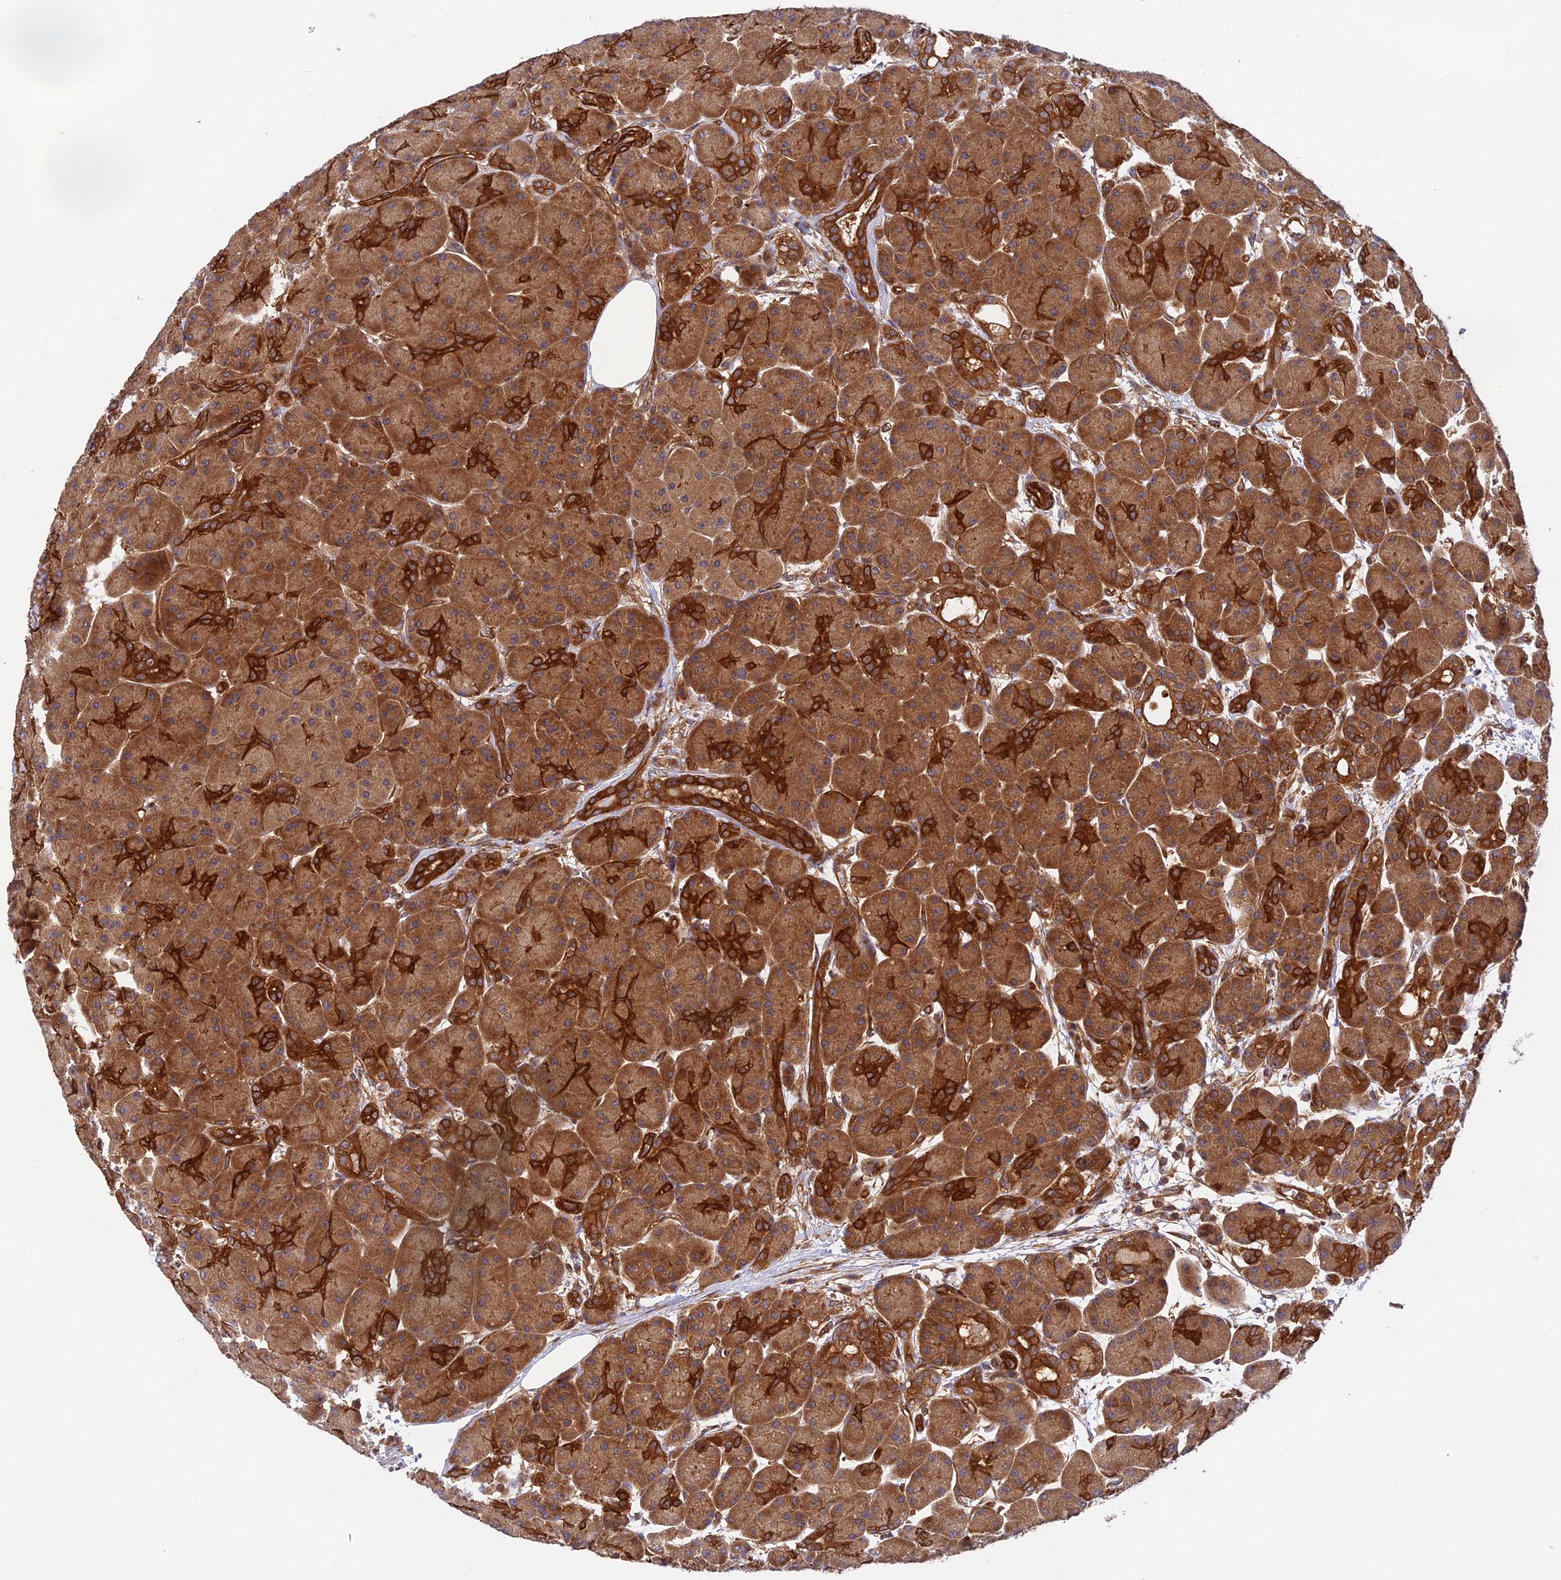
{"staining": {"intensity": "moderate", "quantity": ">75%", "location": "cytoplasmic/membranous"}, "tissue": "pancreas", "cell_type": "Exocrine glandular cells", "image_type": "normal", "snomed": [{"axis": "morphology", "description": "Normal tissue, NOS"}, {"axis": "topography", "description": "Pancreas"}], "caption": "The histopathology image displays staining of benign pancreas, revealing moderate cytoplasmic/membranous protein expression (brown color) within exocrine glandular cells. (IHC, brightfield microscopy, high magnification).", "gene": "EVI5L", "patient": {"sex": "male", "age": 63}}